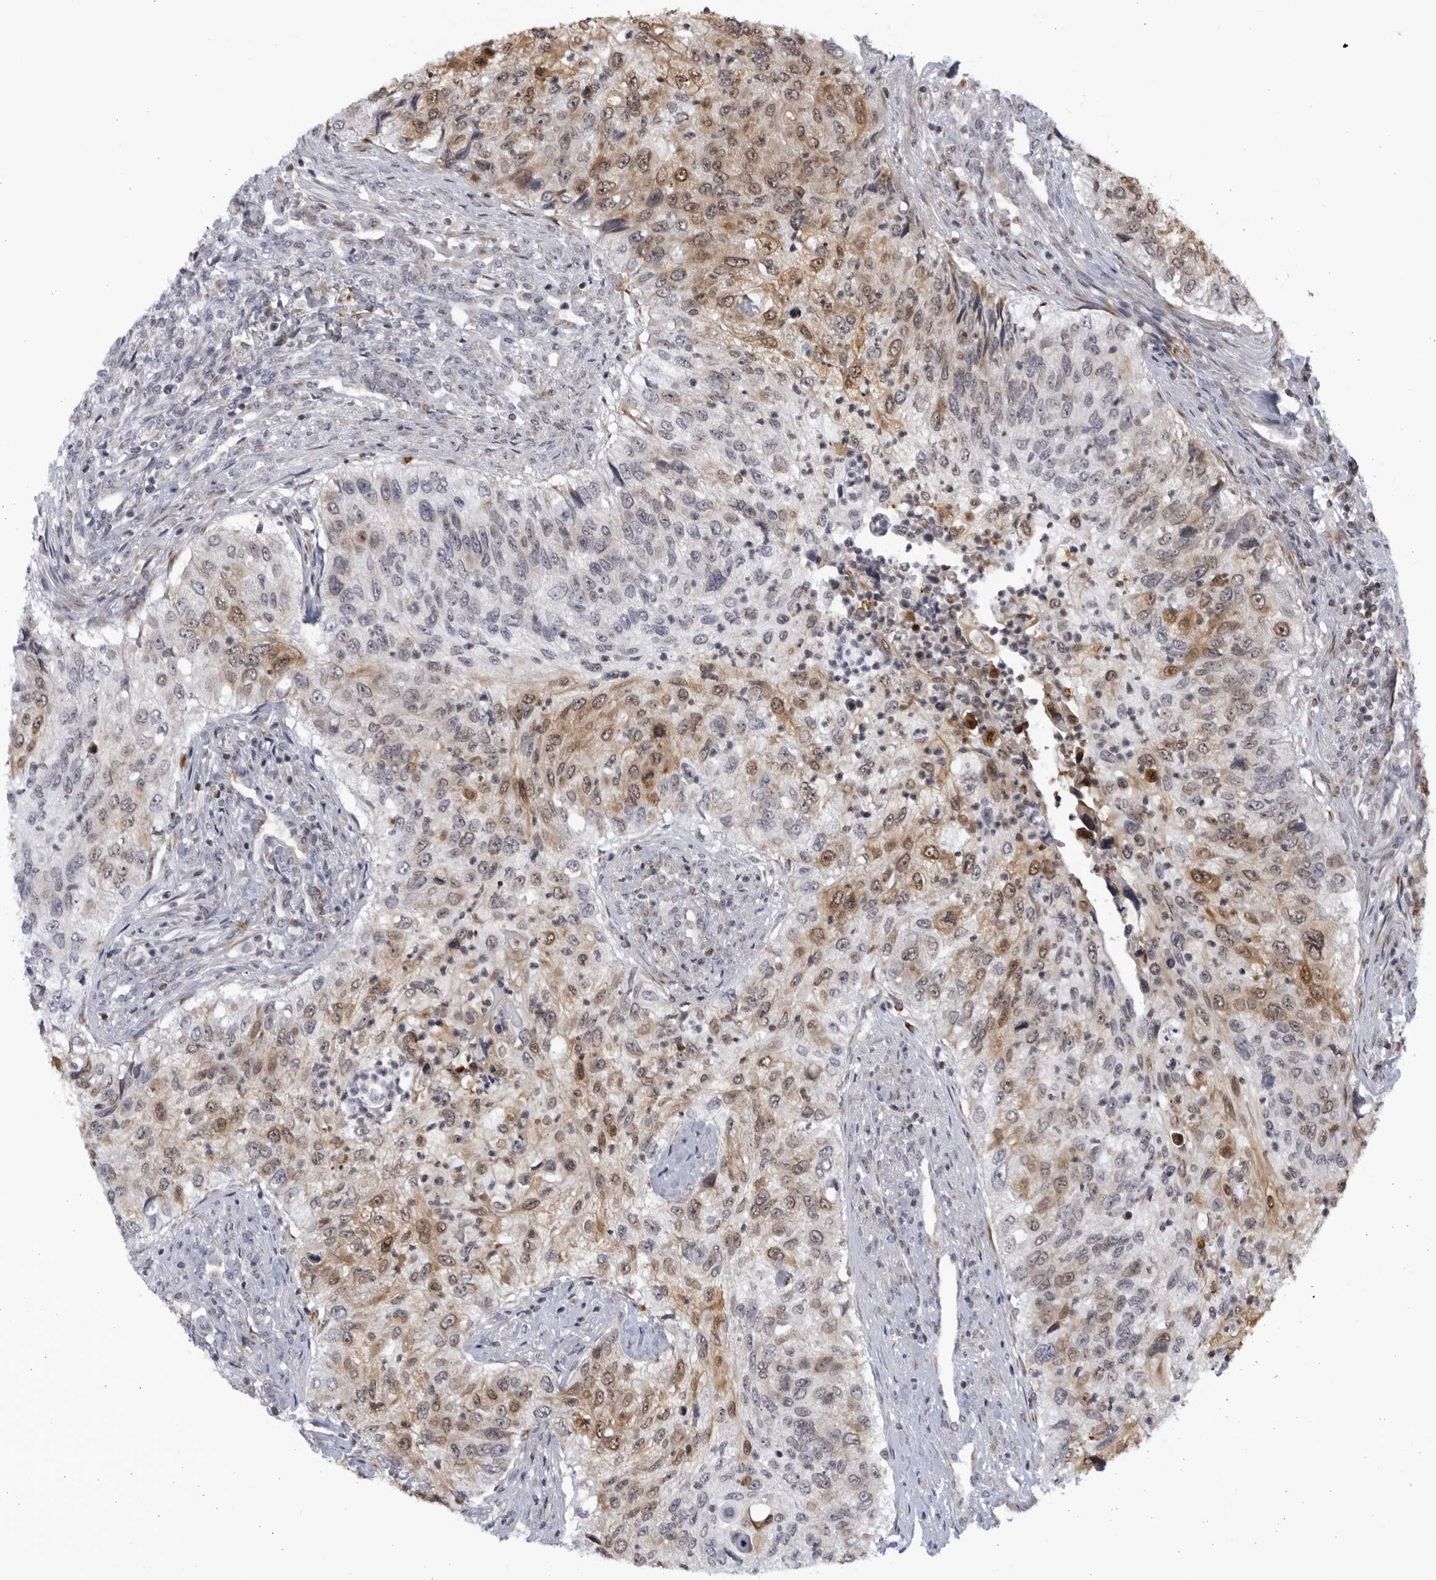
{"staining": {"intensity": "moderate", "quantity": ">75%", "location": "cytoplasmic/membranous"}, "tissue": "urothelial cancer", "cell_type": "Tumor cells", "image_type": "cancer", "snomed": [{"axis": "morphology", "description": "Urothelial carcinoma, High grade"}, {"axis": "topography", "description": "Urinary bladder"}], "caption": "The photomicrograph reveals staining of urothelial cancer, revealing moderate cytoplasmic/membranous protein positivity (brown color) within tumor cells.", "gene": "SLC25A22", "patient": {"sex": "female", "age": 60}}